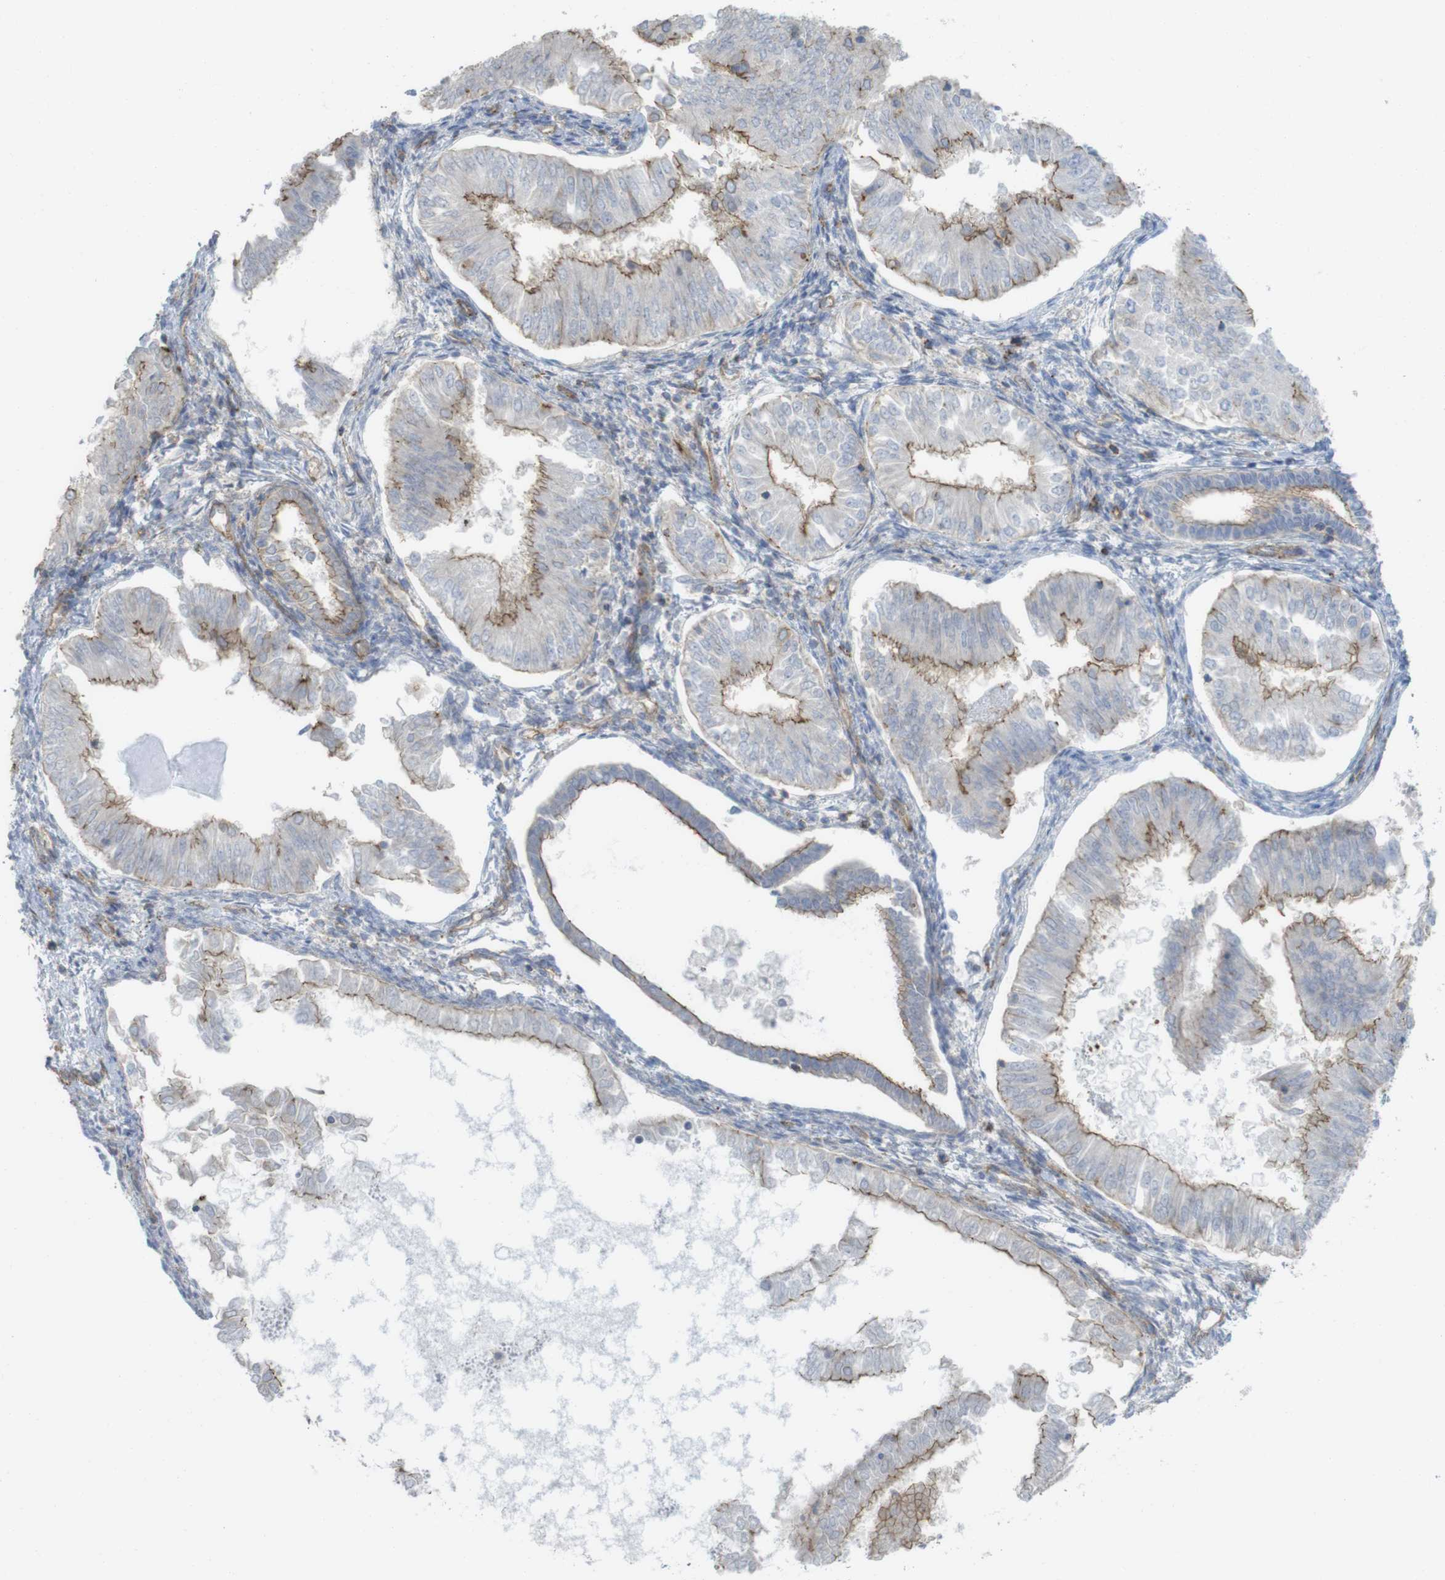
{"staining": {"intensity": "moderate", "quantity": "25%-75%", "location": "cytoplasmic/membranous"}, "tissue": "endometrial cancer", "cell_type": "Tumor cells", "image_type": "cancer", "snomed": [{"axis": "morphology", "description": "Adenocarcinoma, NOS"}, {"axis": "topography", "description": "Endometrium"}], "caption": "Immunohistochemical staining of endometrial cancer exhibits medium levels of moderate cytoplasmic/membranous protein expression in approximately 25%-75% of tumor cells.", "gene": "PREX2", "patient": {"sex": "female", "age": 53}}